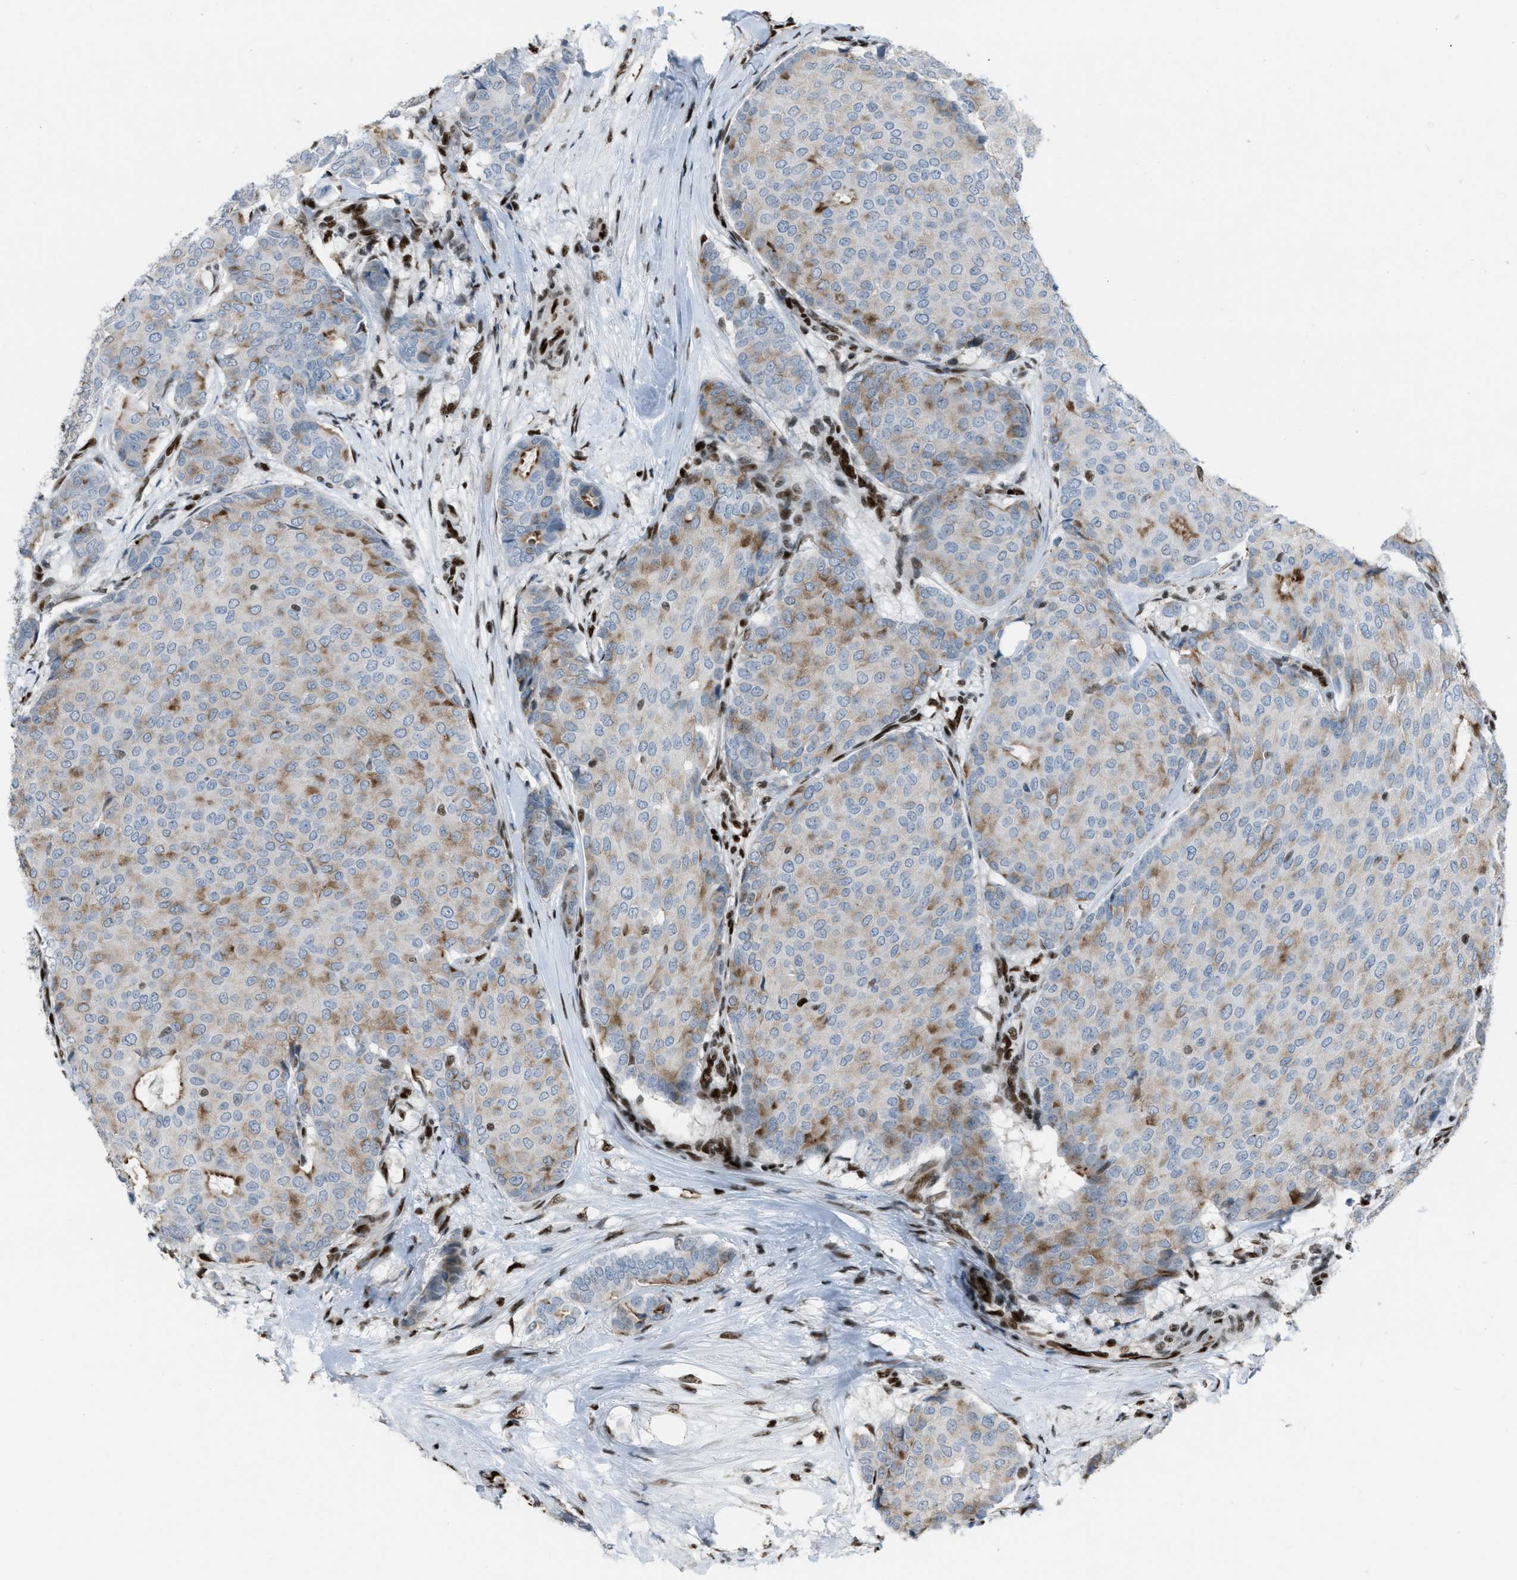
{"staining": {"intensity": "moderate", "quantity": "<25%", "location": "cytoplasmic/membranous"}, "tissue": "breast cancer", "cell_type": "Tumor cells", "image_type": "cancer", "snomed": [{"axis": "morphology", "description": "Duct carcinoma"}, {"axis": "topography", "description": "Breast"}], "caption": "Breast cancer stained with IHC displays moderate cytoplasmic/membranous expression in about <25% of tumor cells.", "gene": "SLFN5", "patient": {"sex": "female", "age": 75}}